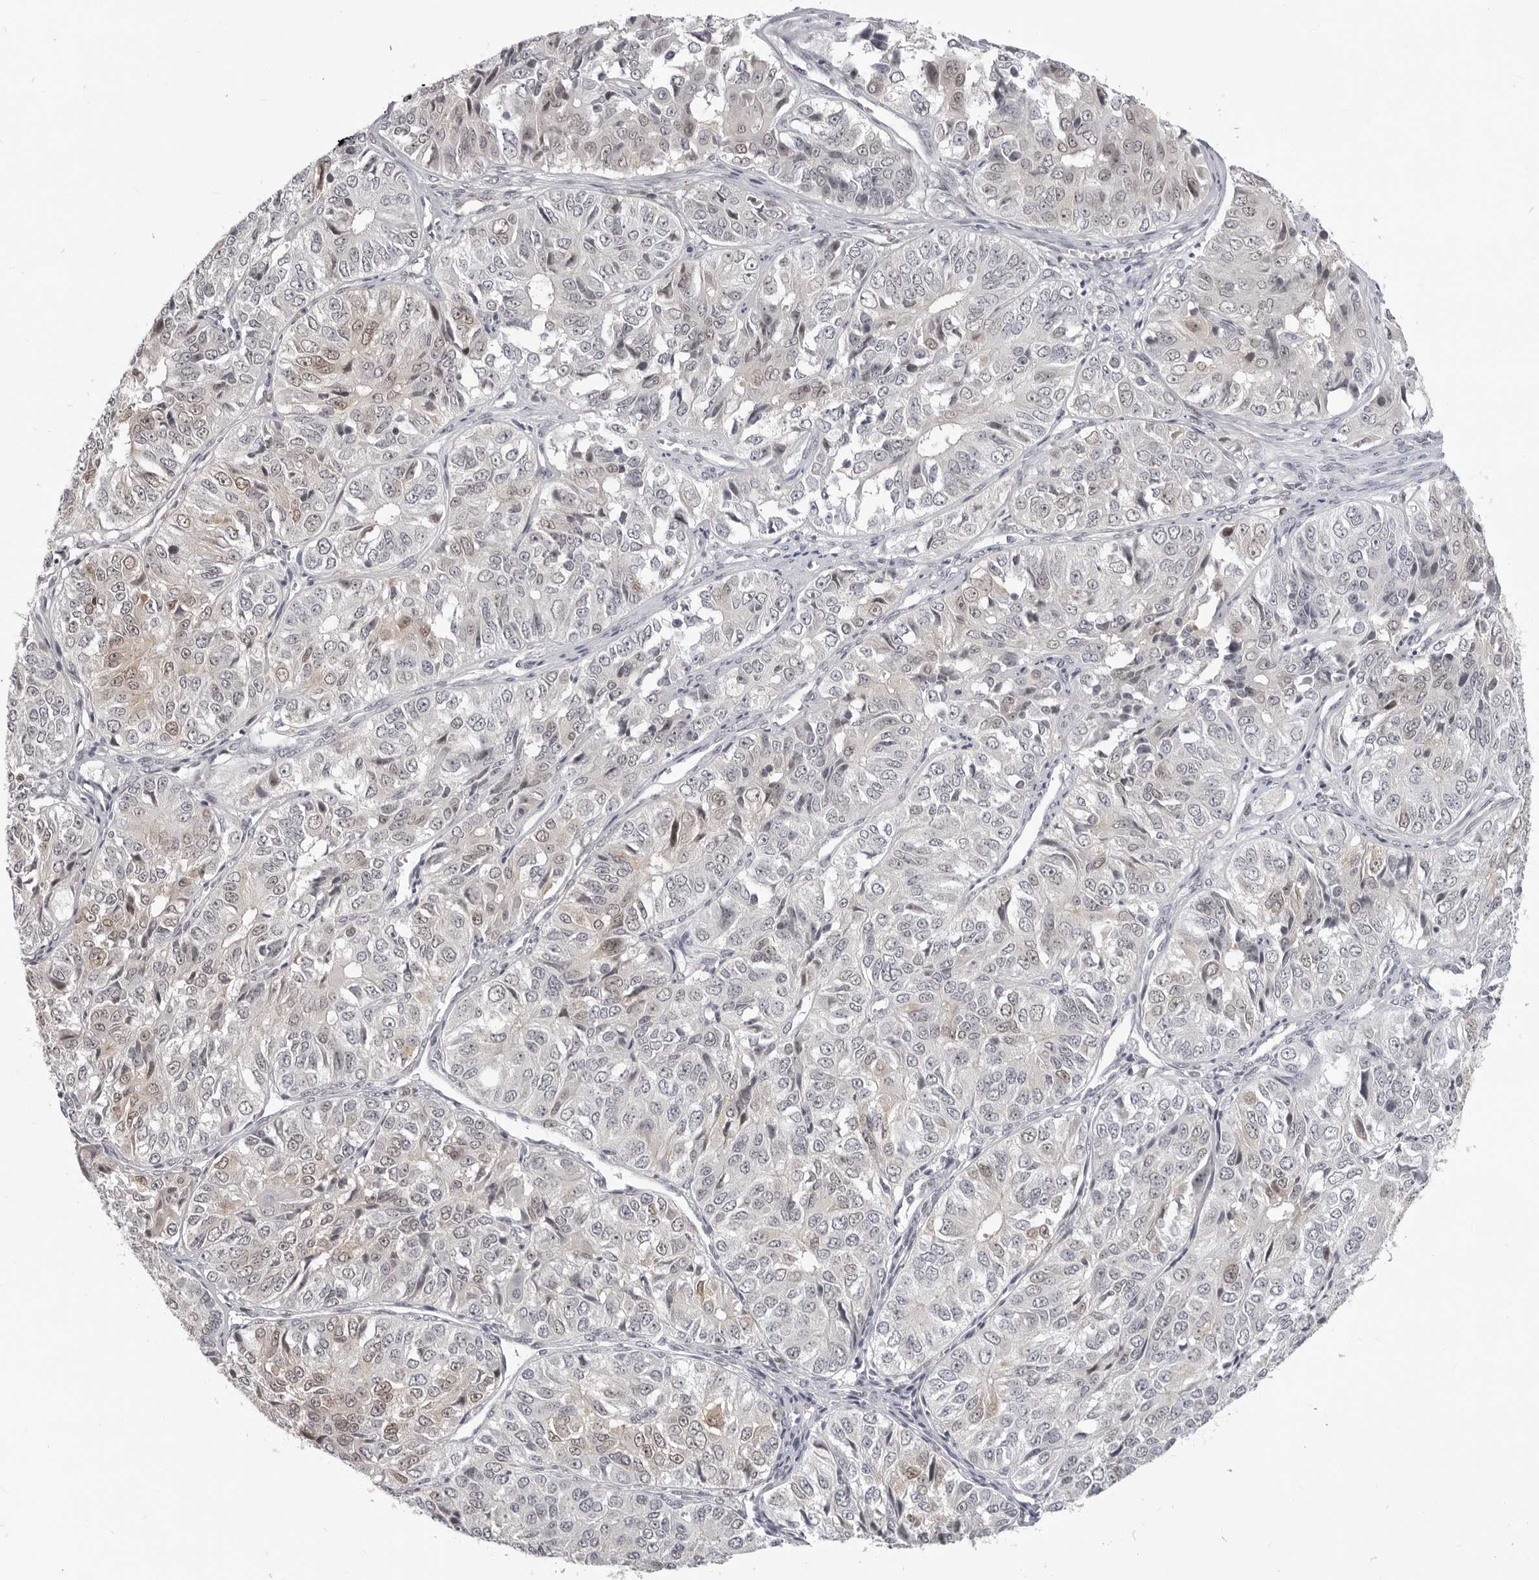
{"staining": {"intensity": "moderate", "quantity": "<25%", "location": "nuclear"}, "tissue": "ovarian cancer", "cell_type": "Tumor cells", "image_type": "cancer", "snomed": [{"axis": "morphology", "description": "Carcinoma, endometroid"}, {"axis": "topography", "description": "Ovary"}], "caption": "Protein positivity by immunohistochemistry (IHC) displays moderate nuclear expression in approximately <25% of tumor cells in ovarian cancer. Nuclei are stained in blue.", "gene": "SRGAP2", "patient": {"sex": "female", "age": 51}}